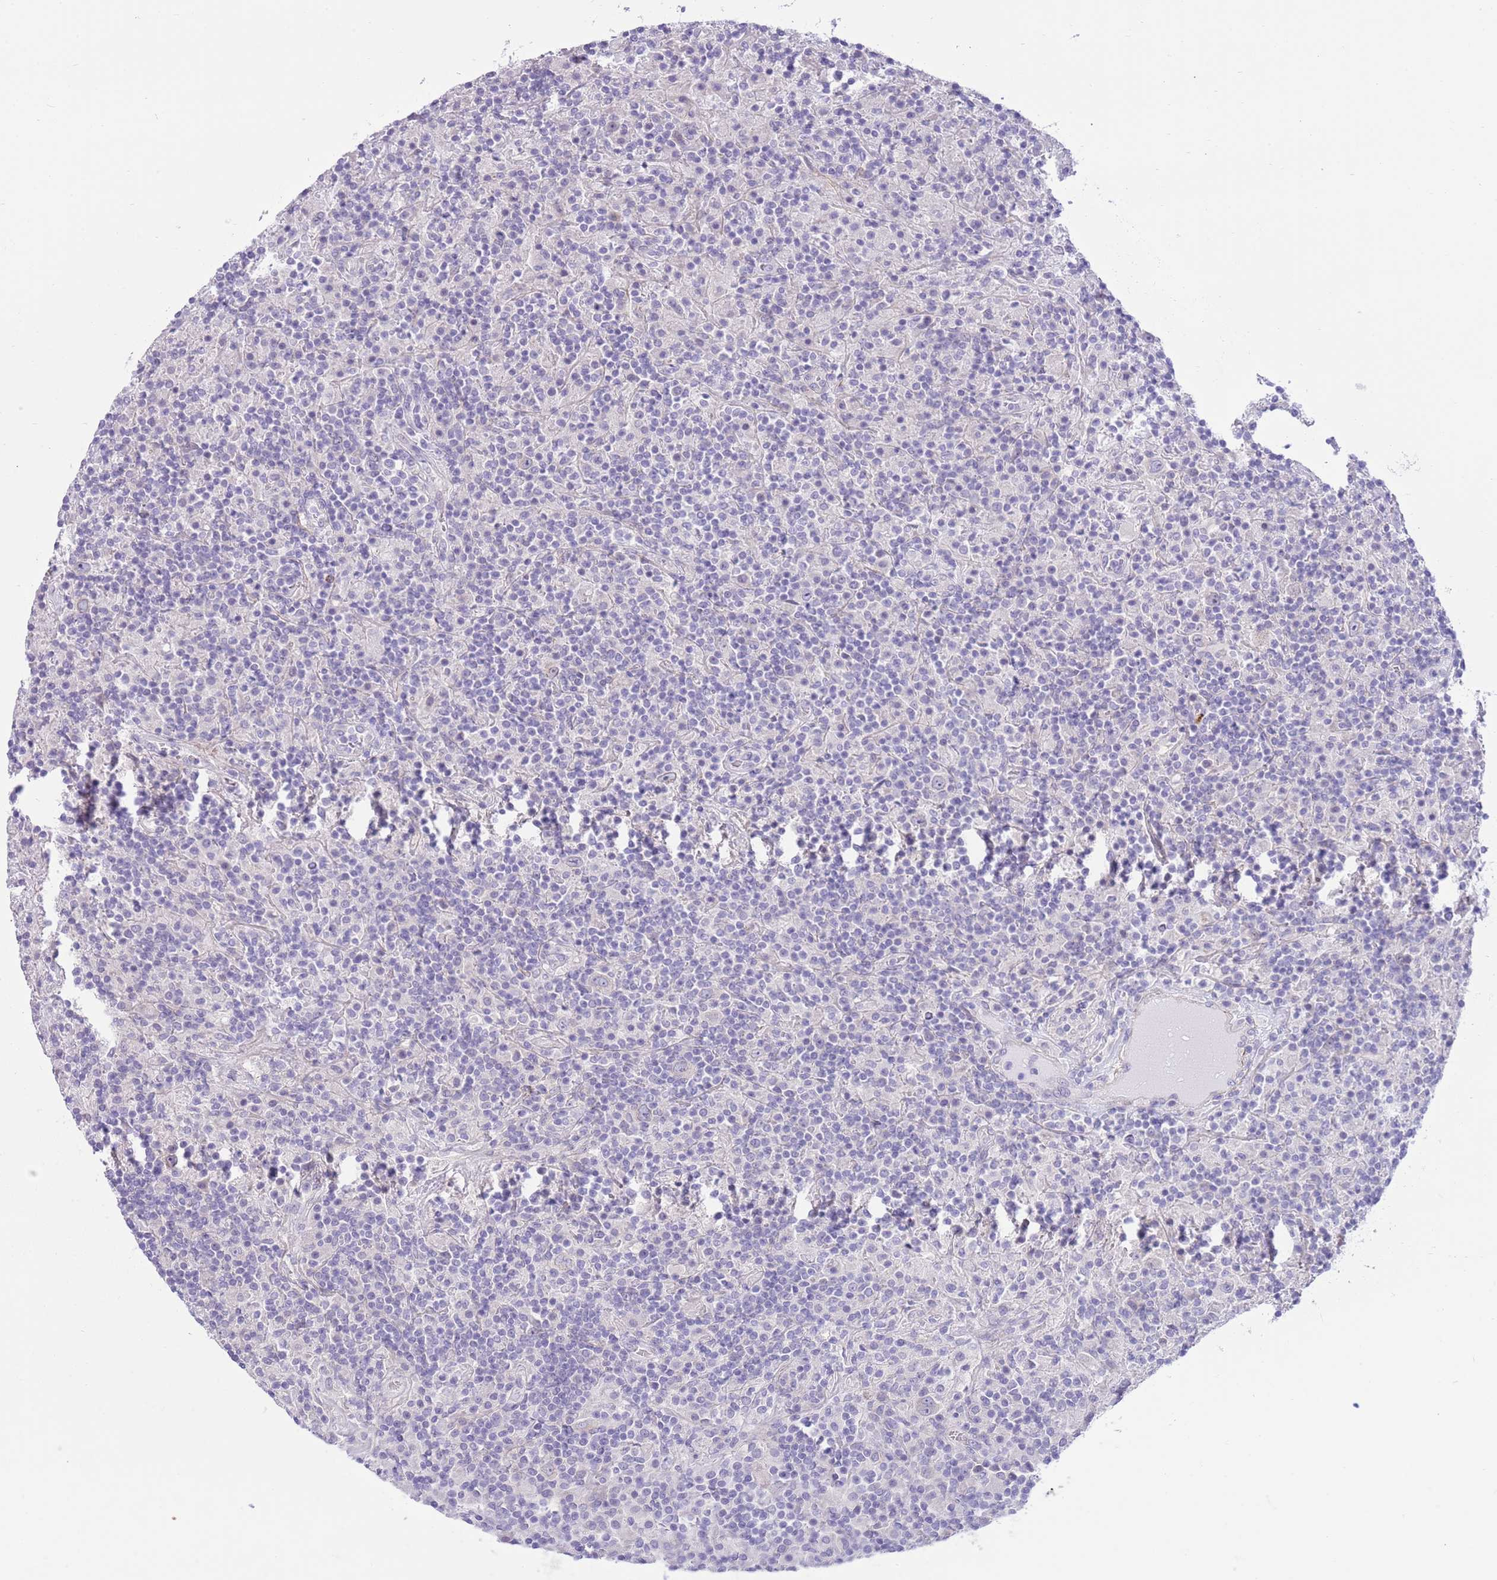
{"staining": {"intensity": "negative", "quantity": "none", "location": "none"}, "tissue": "lymphoma", "cell_type": "Tumor cells", "image_type": "cancer", "snomed": [{"axis": "morphology", "description": "Hodgkin's disease, NOS"}, {"axis": "topography", "description": "Lymph node"}], "caption": "Tumor cells are negative for protein expression in human Hodgkin's disease.", "gene": "ZC4H2", "patient": {"sex": "male", "age": 70}}